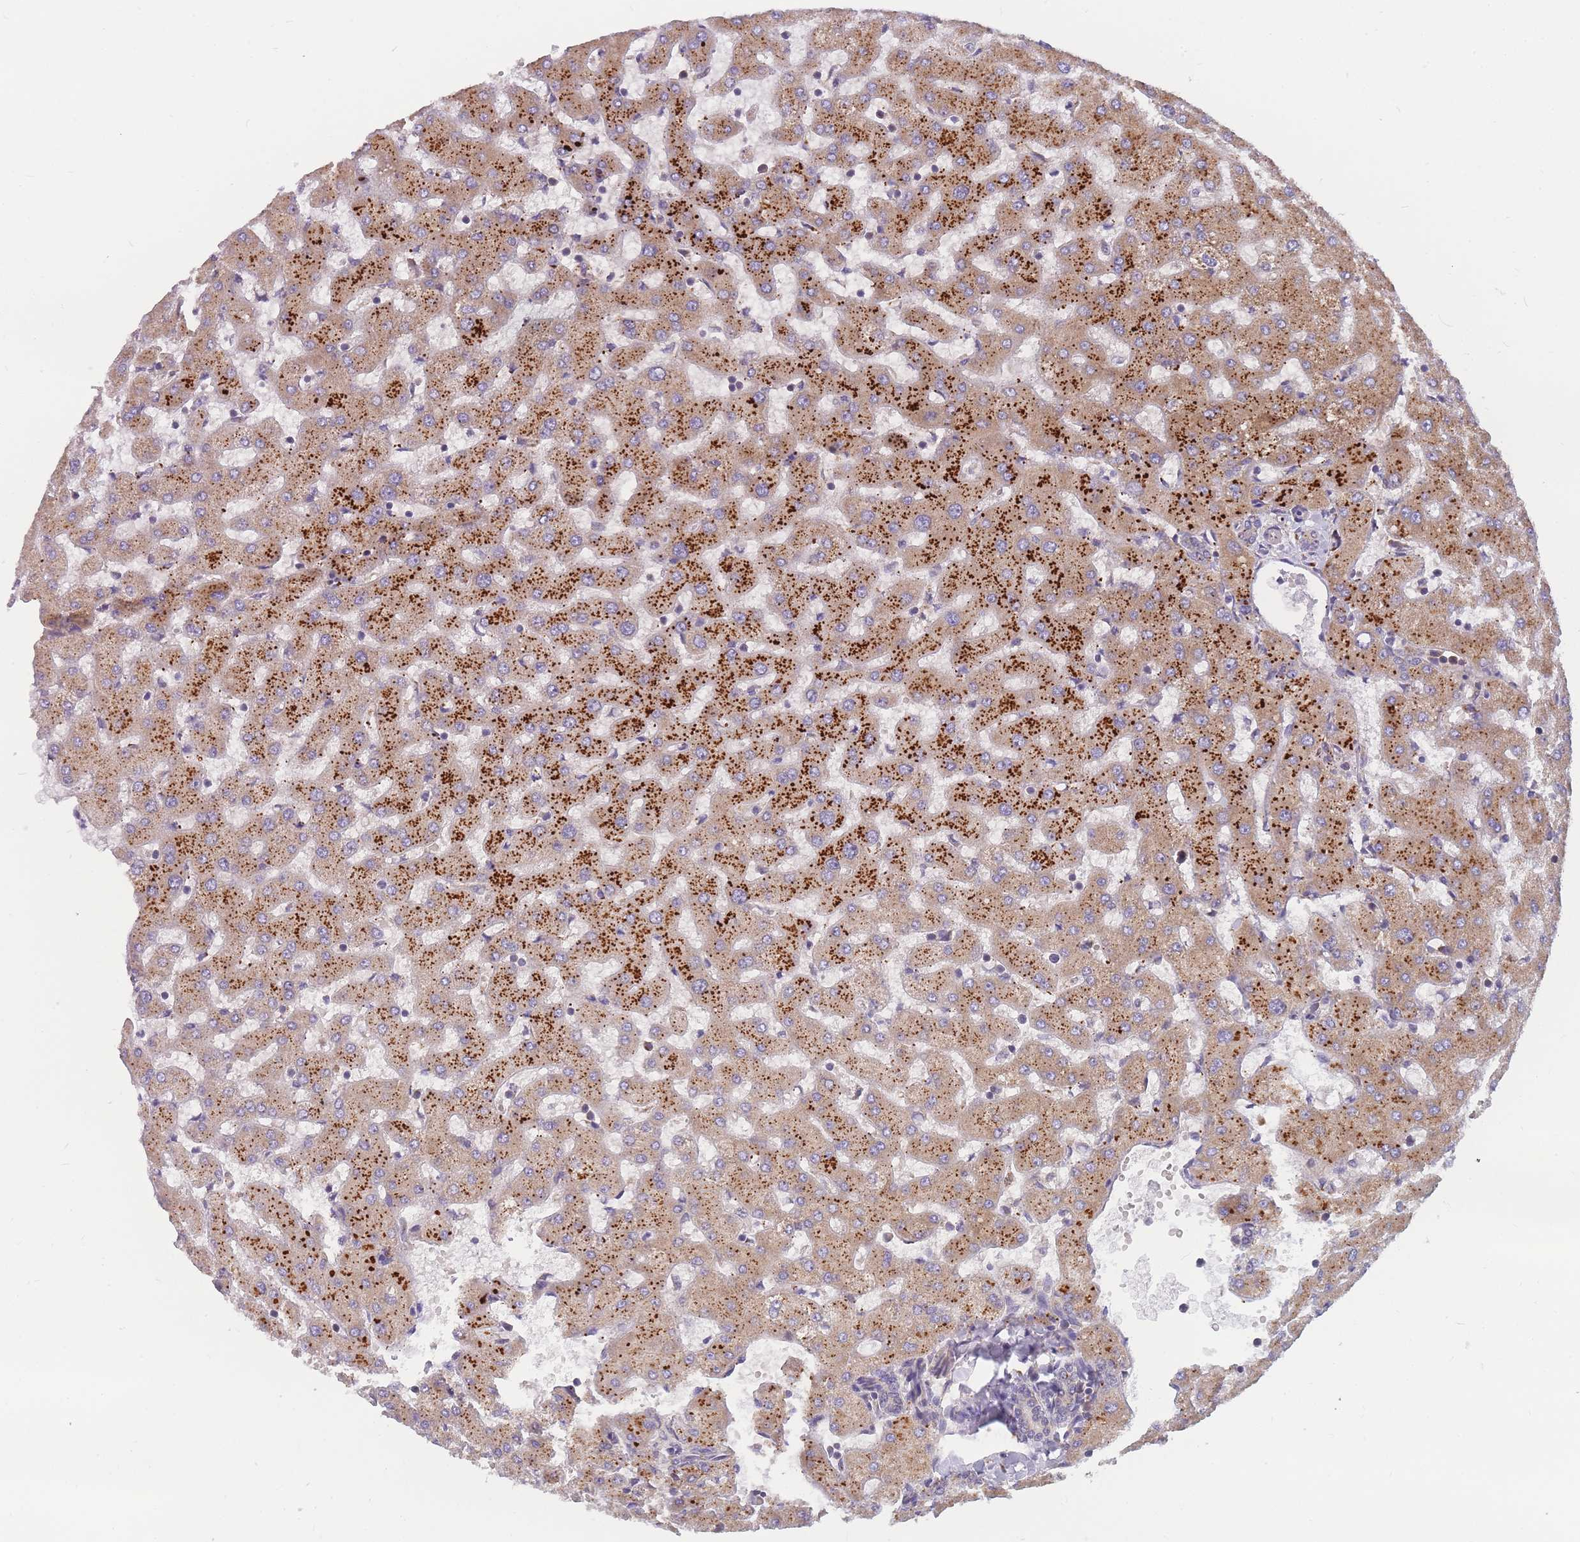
{"staining": {"intensity": "negative", "quantity": "none", "location": "none"}, "tissue": "liver", "cell_type": "Cholangiocytes", "image_type": "normal", "snomed": [{"axis": "morphology", "description": "Normal tissue, NOS"}, {"axis": "topography", "description": "Liver"}], "caption": "Micrograph shows no protein staining in cholangiocytes of benign liver.", "gene": "ENSG00000276345", "patient": {"sex": "female", "age": 63}}